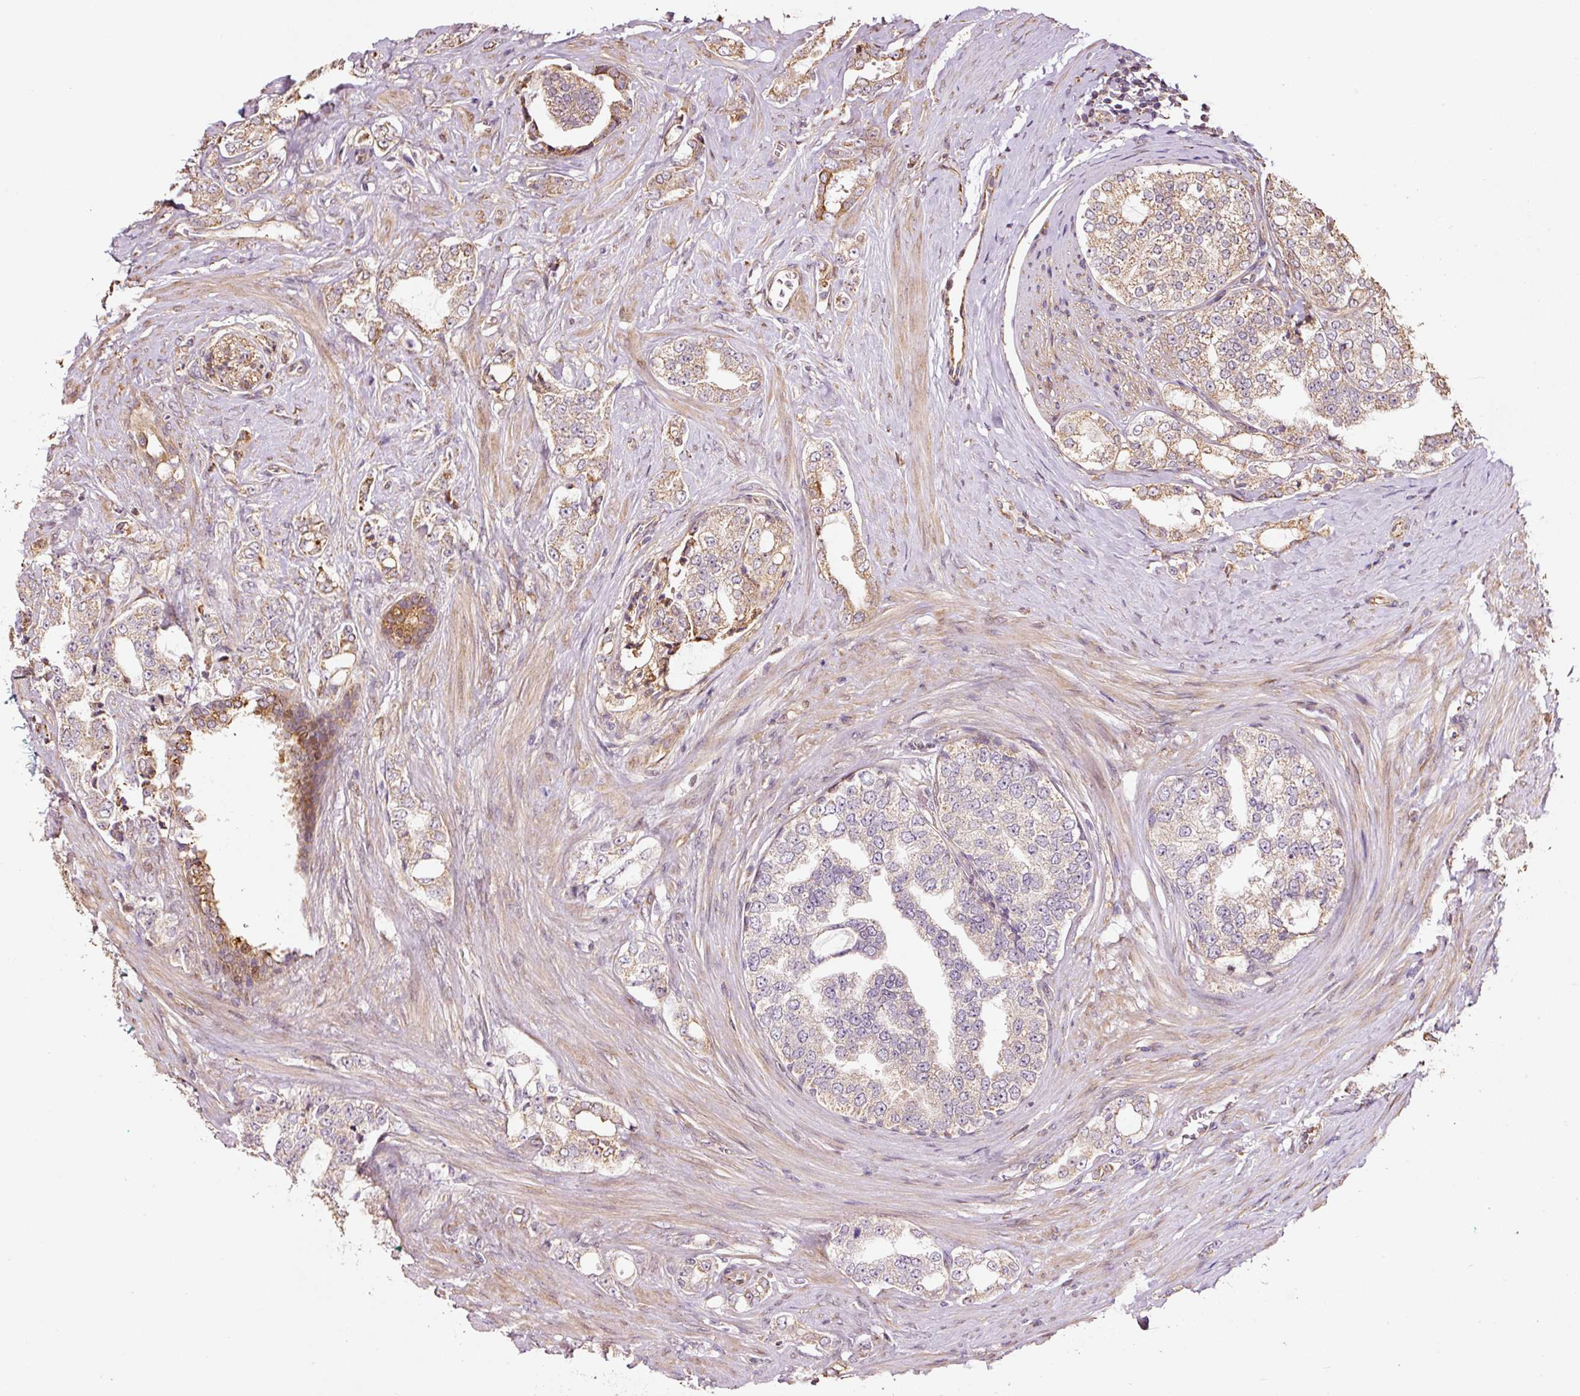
{"staining": {"intensity": "moderate", "quantity": "25%-75%", "location": "cytoplasmic/membranous"}, "tissue": "prostate cancer", "cell_type": "Tumor cells", "image_type": "cancer", "snomed": [{"axis": "morphology", "description": "Adenocarcinoma, High grade"}, {"axis": "topography", "description": "Prostate"}], "caption": "Immunohistochemistry histopathology image of neoplastic tissue: prostate high-grade adenocarcinoma stained using immunohistochemistry shows medium levels of moderate protein expression localized specifically in the cytoplasmic/membranous of tumor cells, appearing as a cytoplasmic/membranous brown color.", "gene": "ETF1", "patient": {"sex": "male", "age": 64}}